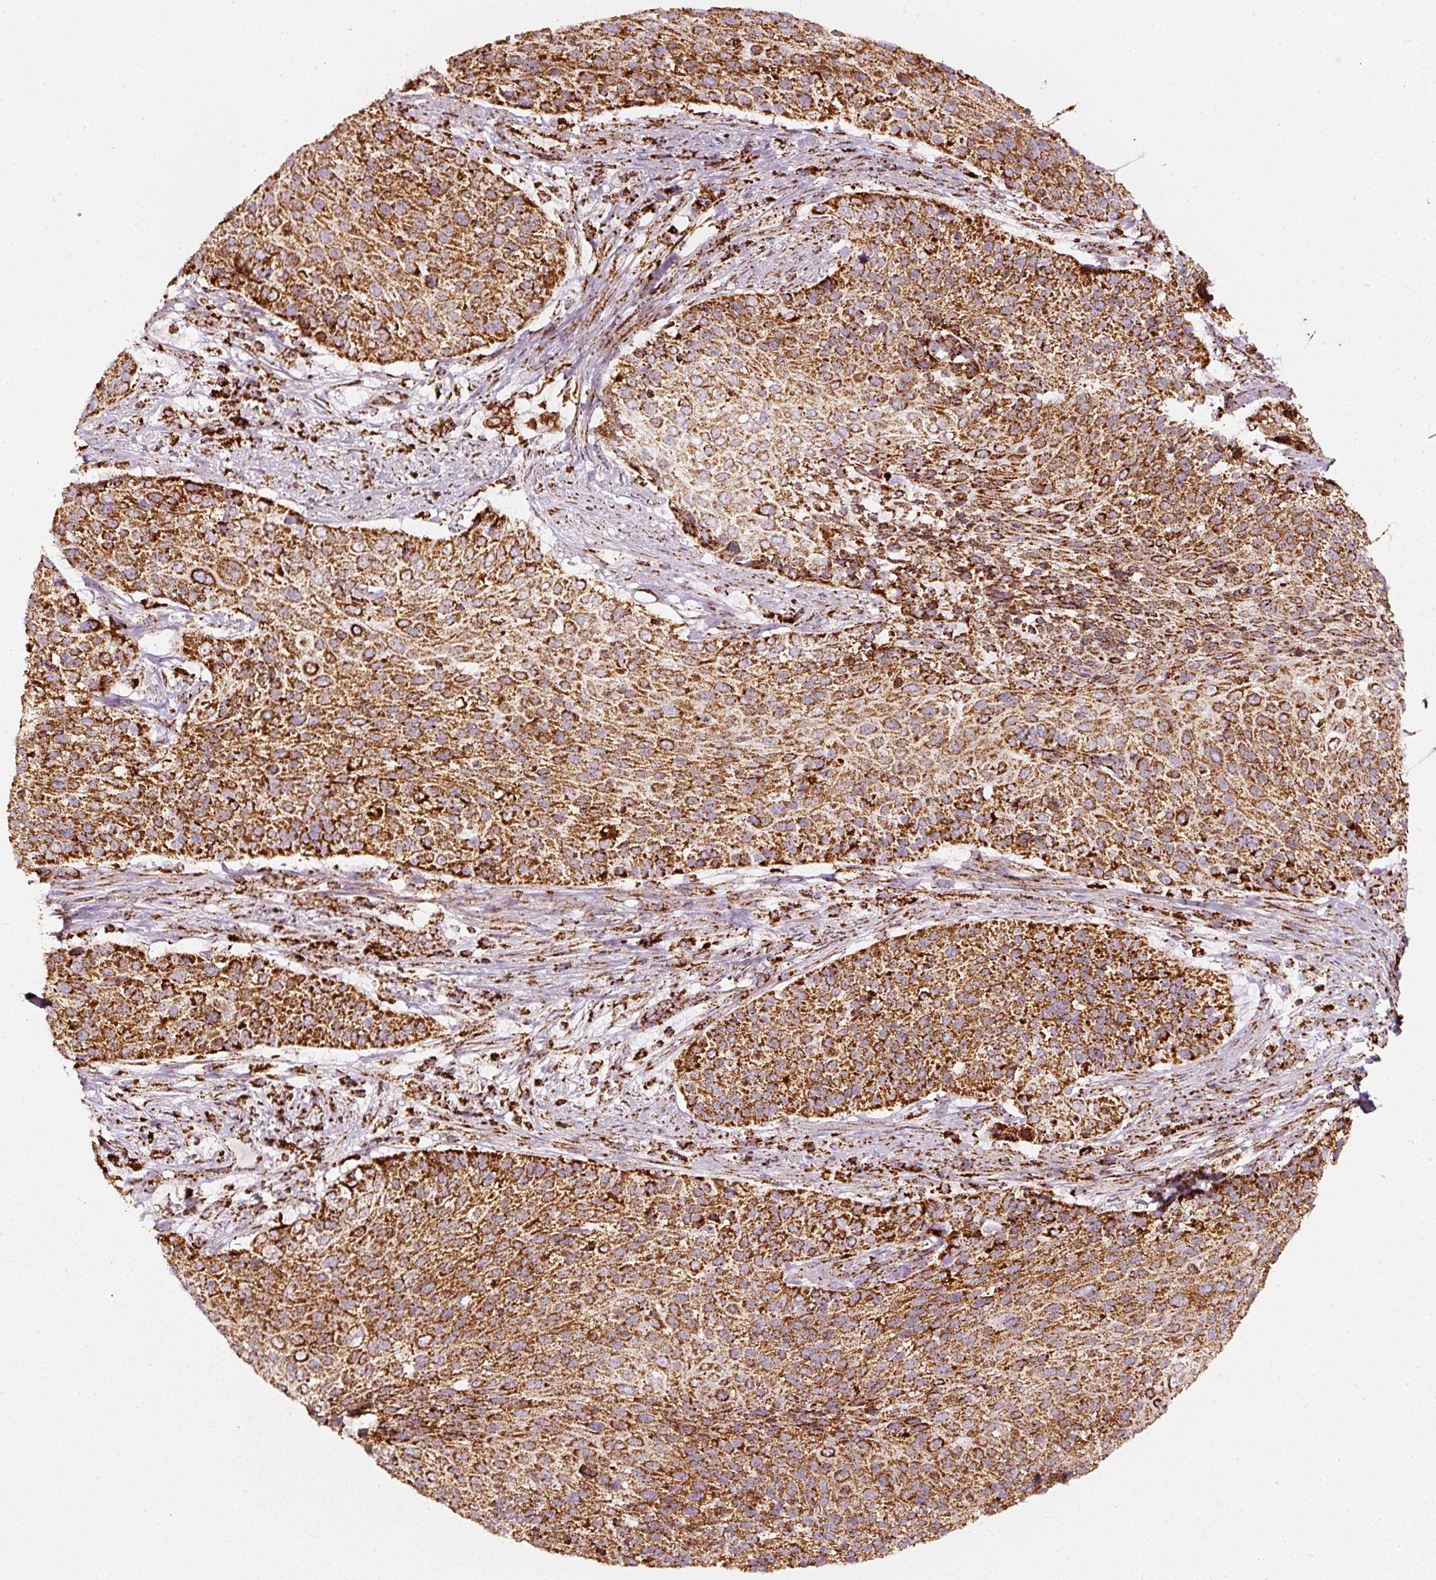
{"staining": {"intensity": "strong", "quantity": ">75%", "location": "cytoplasmic/membranous"}, "tissue": "cervical cancer", "cell_type": "Tumor cells", "image_type": "cancer", "snomed": [{"axis": "morphology", "description": "Squamous cell carcinoma, NOS"}, {"axis": "topography", "description": "Cervix"}], "caption": "Tumor cells demonstrate high levels of strong cytoplasmic/membranous expression in approximately >75% of cells in cervical cancer (squamous cell carcinoma).", "gene": "UQCRC1", "patient": {"sex": "female", "age": 31}}